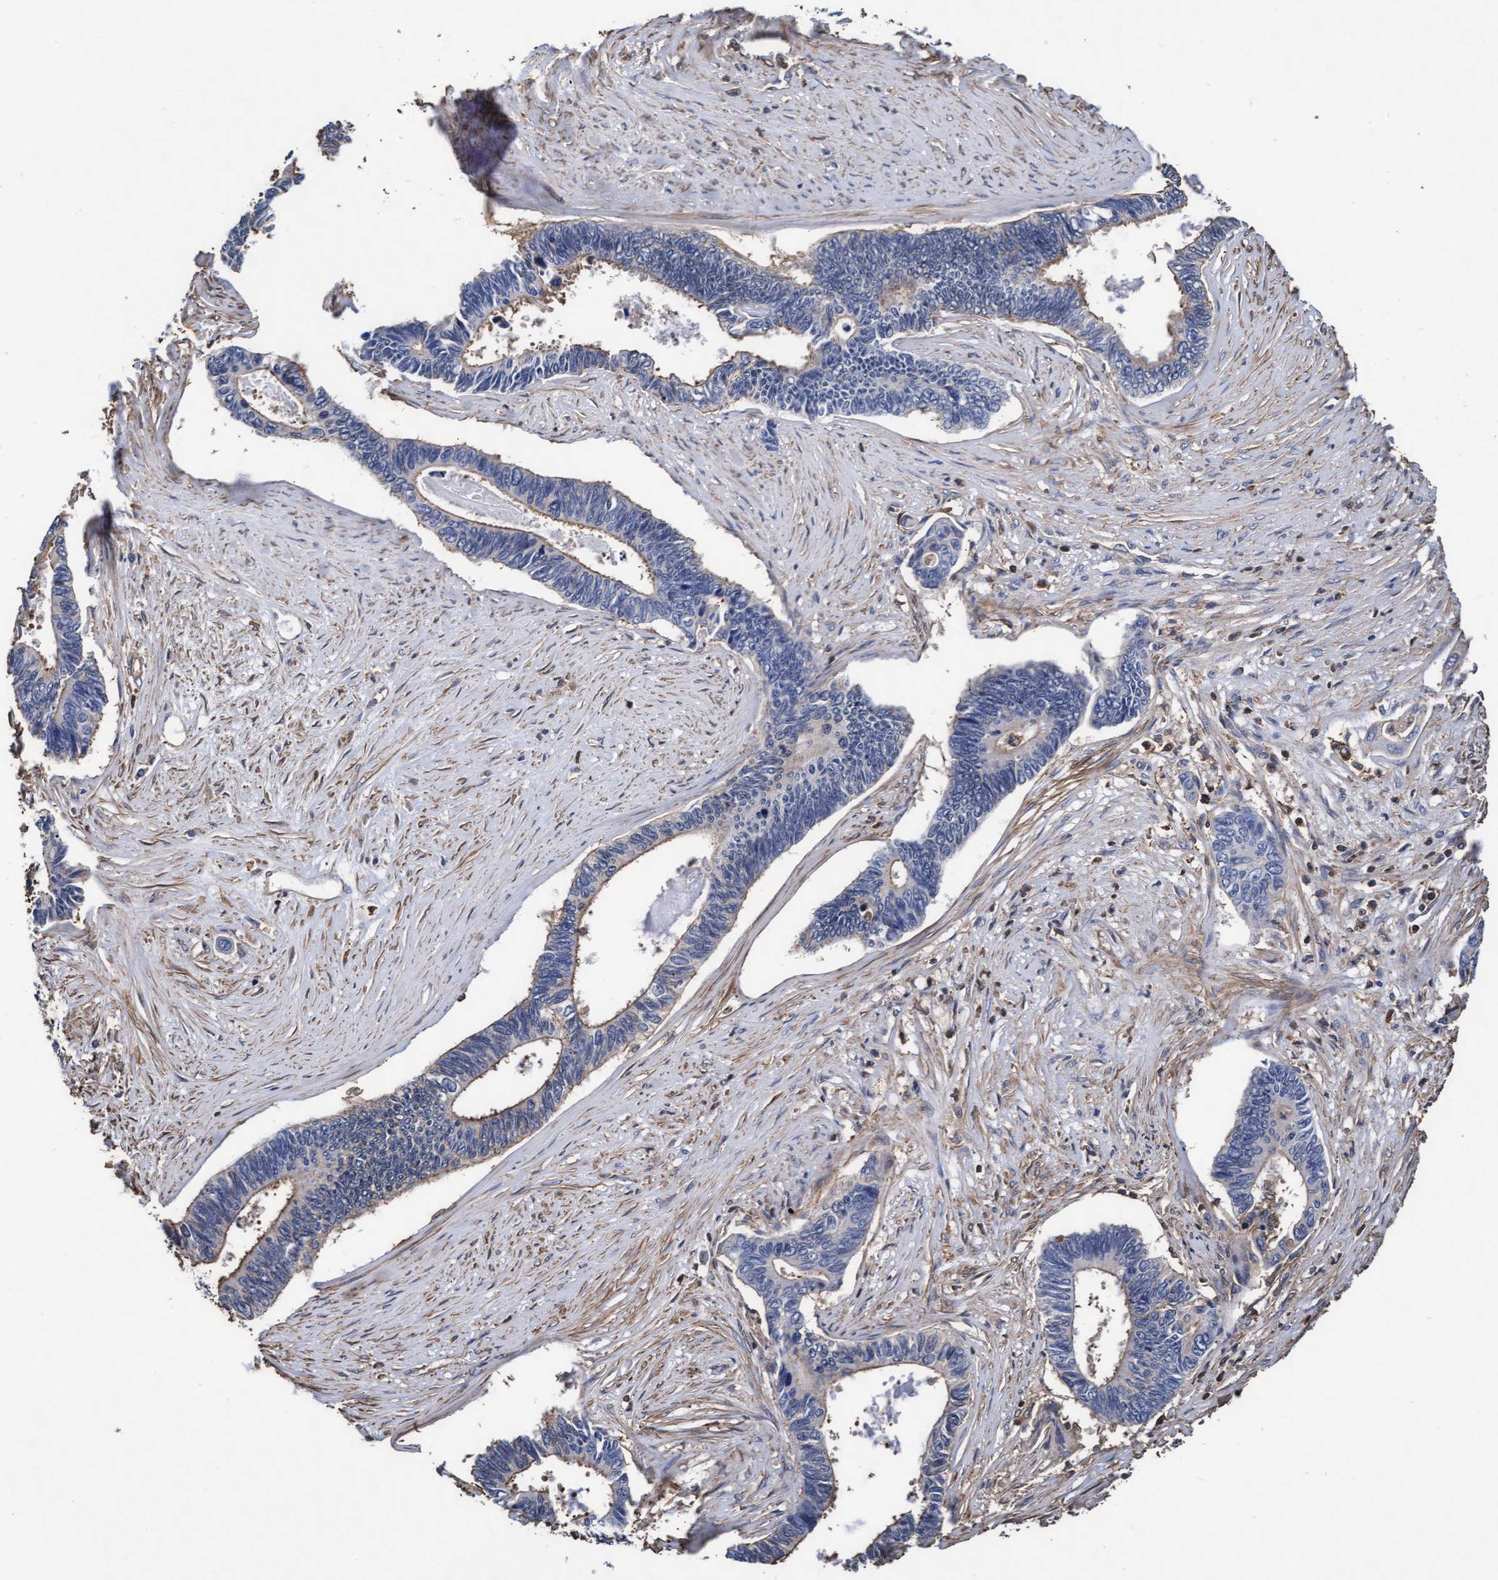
{"staining": {"intensity": "moderate", "quantity": "25%-75%", "location": "cytoplasmic/membranous"}, "tissue": "pancreatic cancer", "cell_type": "Tumor cells", "image_type": "cancer", "snomed": [{"axis": "morphology", "description": "Adenocarcinoma, NOS"}, {"axis": "topography", "description": "Pancreas"}], "caption": "A photomicrograph of human pancreatic cancer stained for a protein shows moderate cytoplasmic/membranous brown staining in tumor cells. (Brightfield microscopy of DAB IHC at high magnification).", "gene": "GRHPR", "patient": {"sex": "female", "age": 70}}